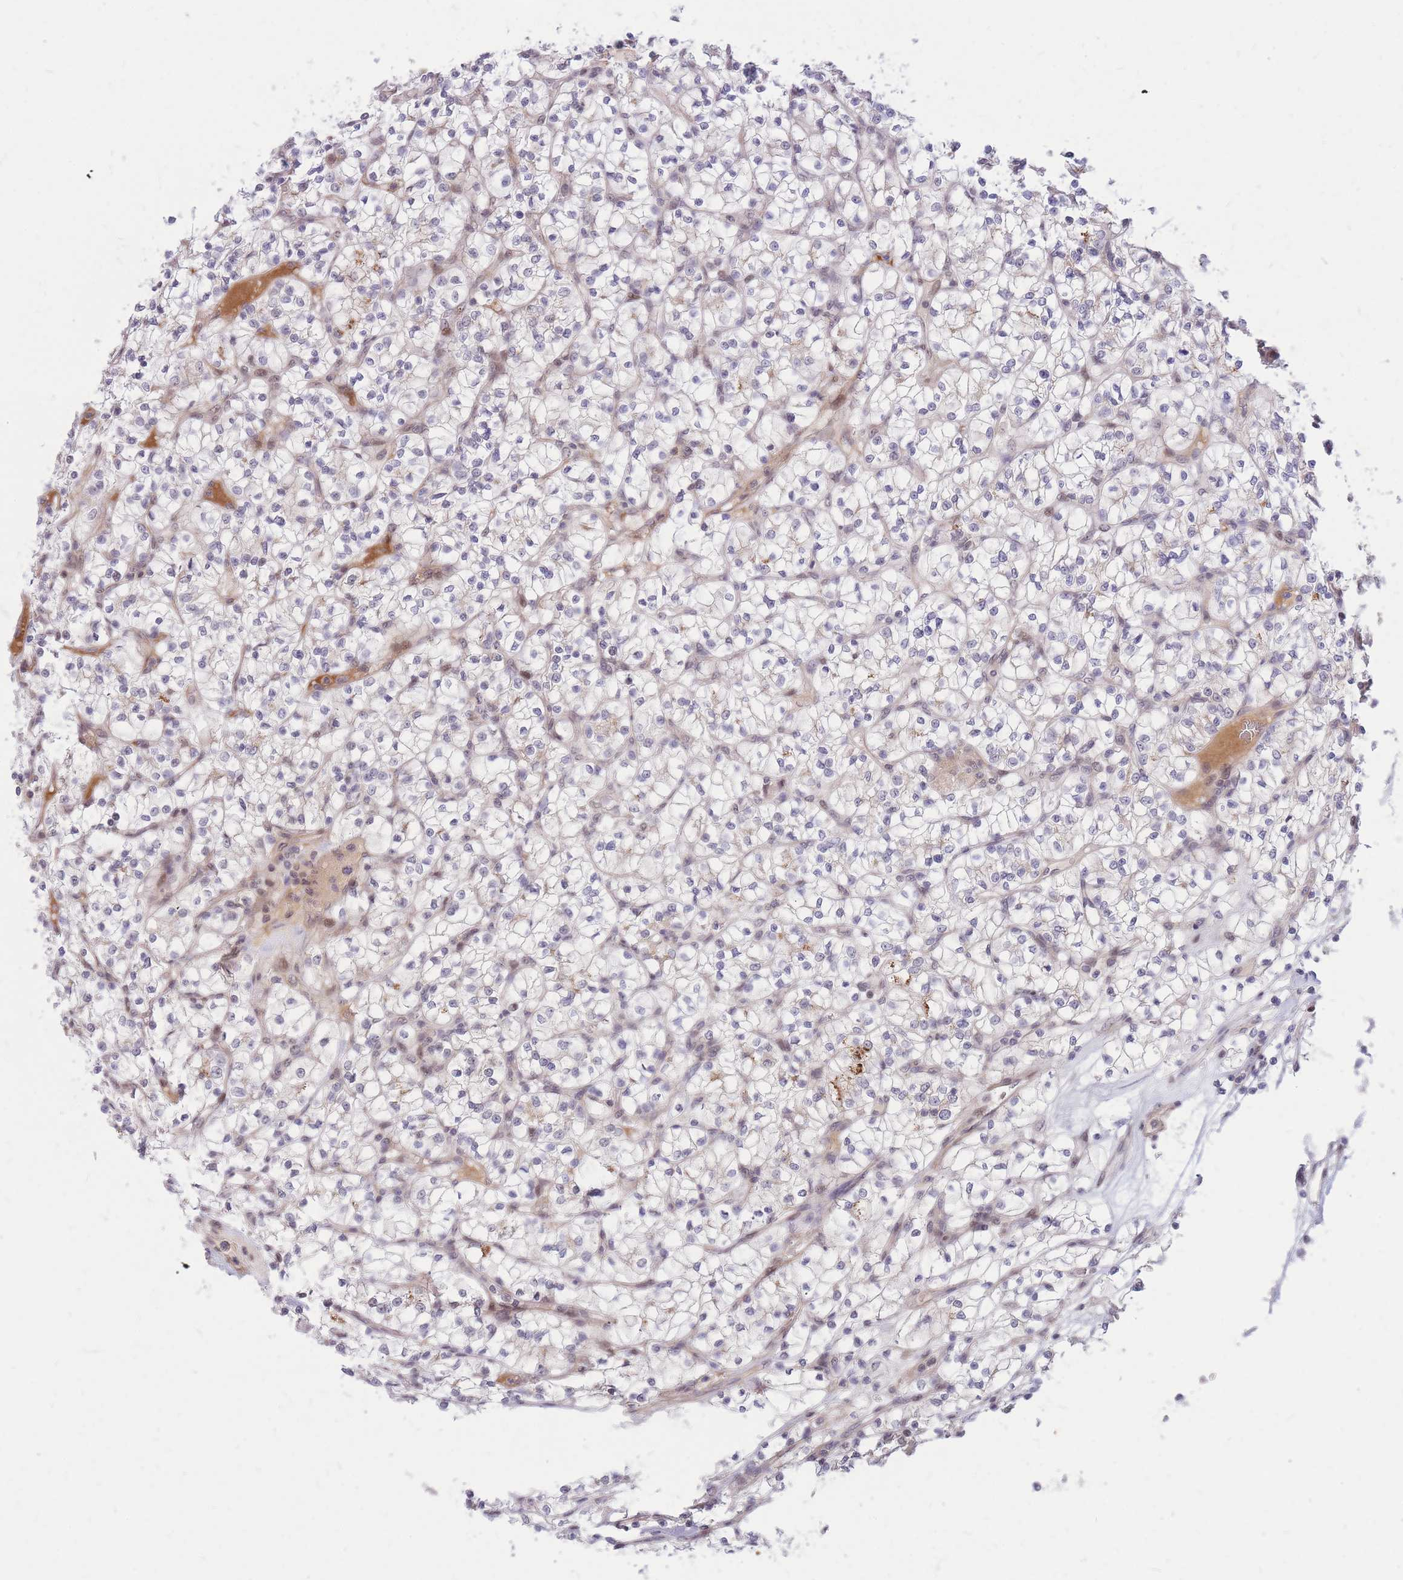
{"staining": {"intensity": "negative", "quantity": "none", "location": "none"}, "tissue": "renal cancer", "cell_type": "Tumor cells", "image_type": "cancer", "snomed": [{"axis": "morphology", "description": "Adenocarcinoma, NOS"}, {"axis": "topography", "description": "Kidney"}], "caption": "Image shows no significant protein staining in tumor cells of renal adenocarcinoma.", "gene": "ERICH6B", "patient": {"sex": "female", "age": 64}}